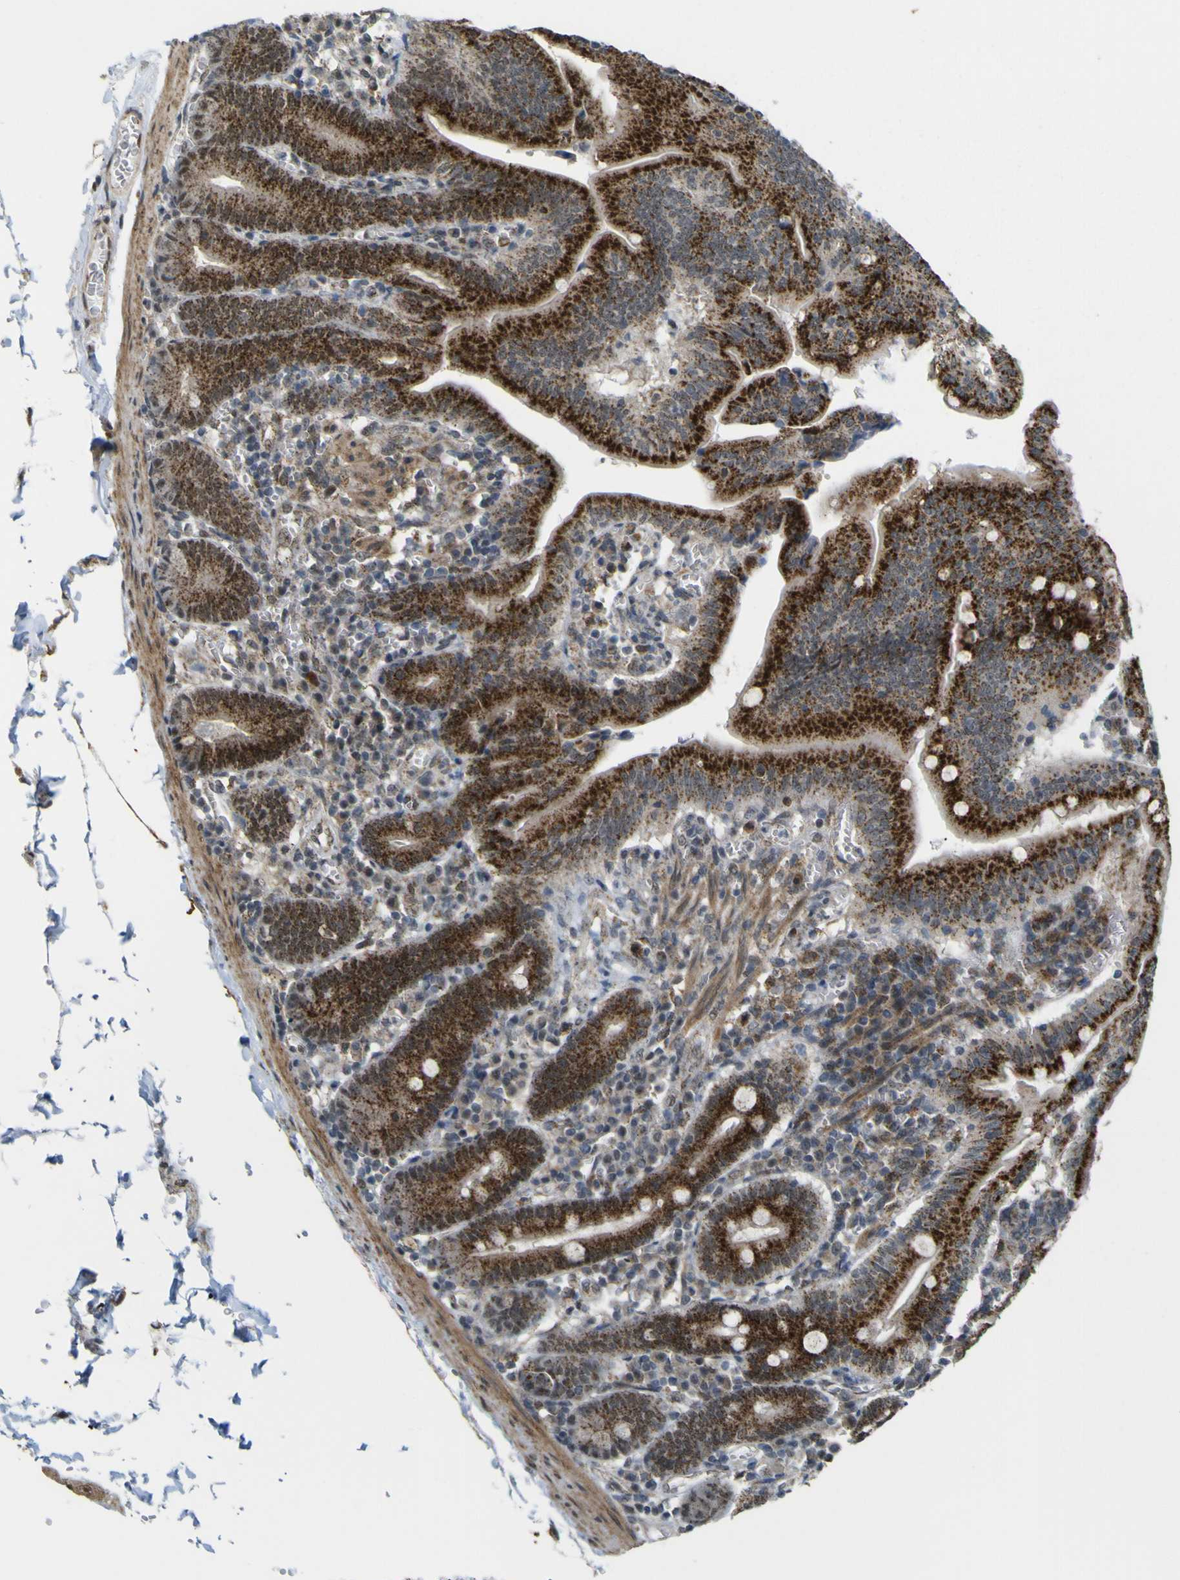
{"staining": {"intensity": "strong", "quantity": ">75%", "location": "cytoplasmic/membranous"}, "tissue": "small intestine", "cell_type": "Glandular cells", "image_type": "normal", "snomed": [{"axis": "morphology", "description": "Normal tissue, NOS"}, {"axis": "topography", "description": "Small intestine"}], "caption": "This is a histology image of immunohistochemistry staining of benign small intestine, which shows strong staining in the cytoplasmic/membranous of glandular cells.", "gene": "ACBD5", "patient": {"sex": "male", "age": 71}}